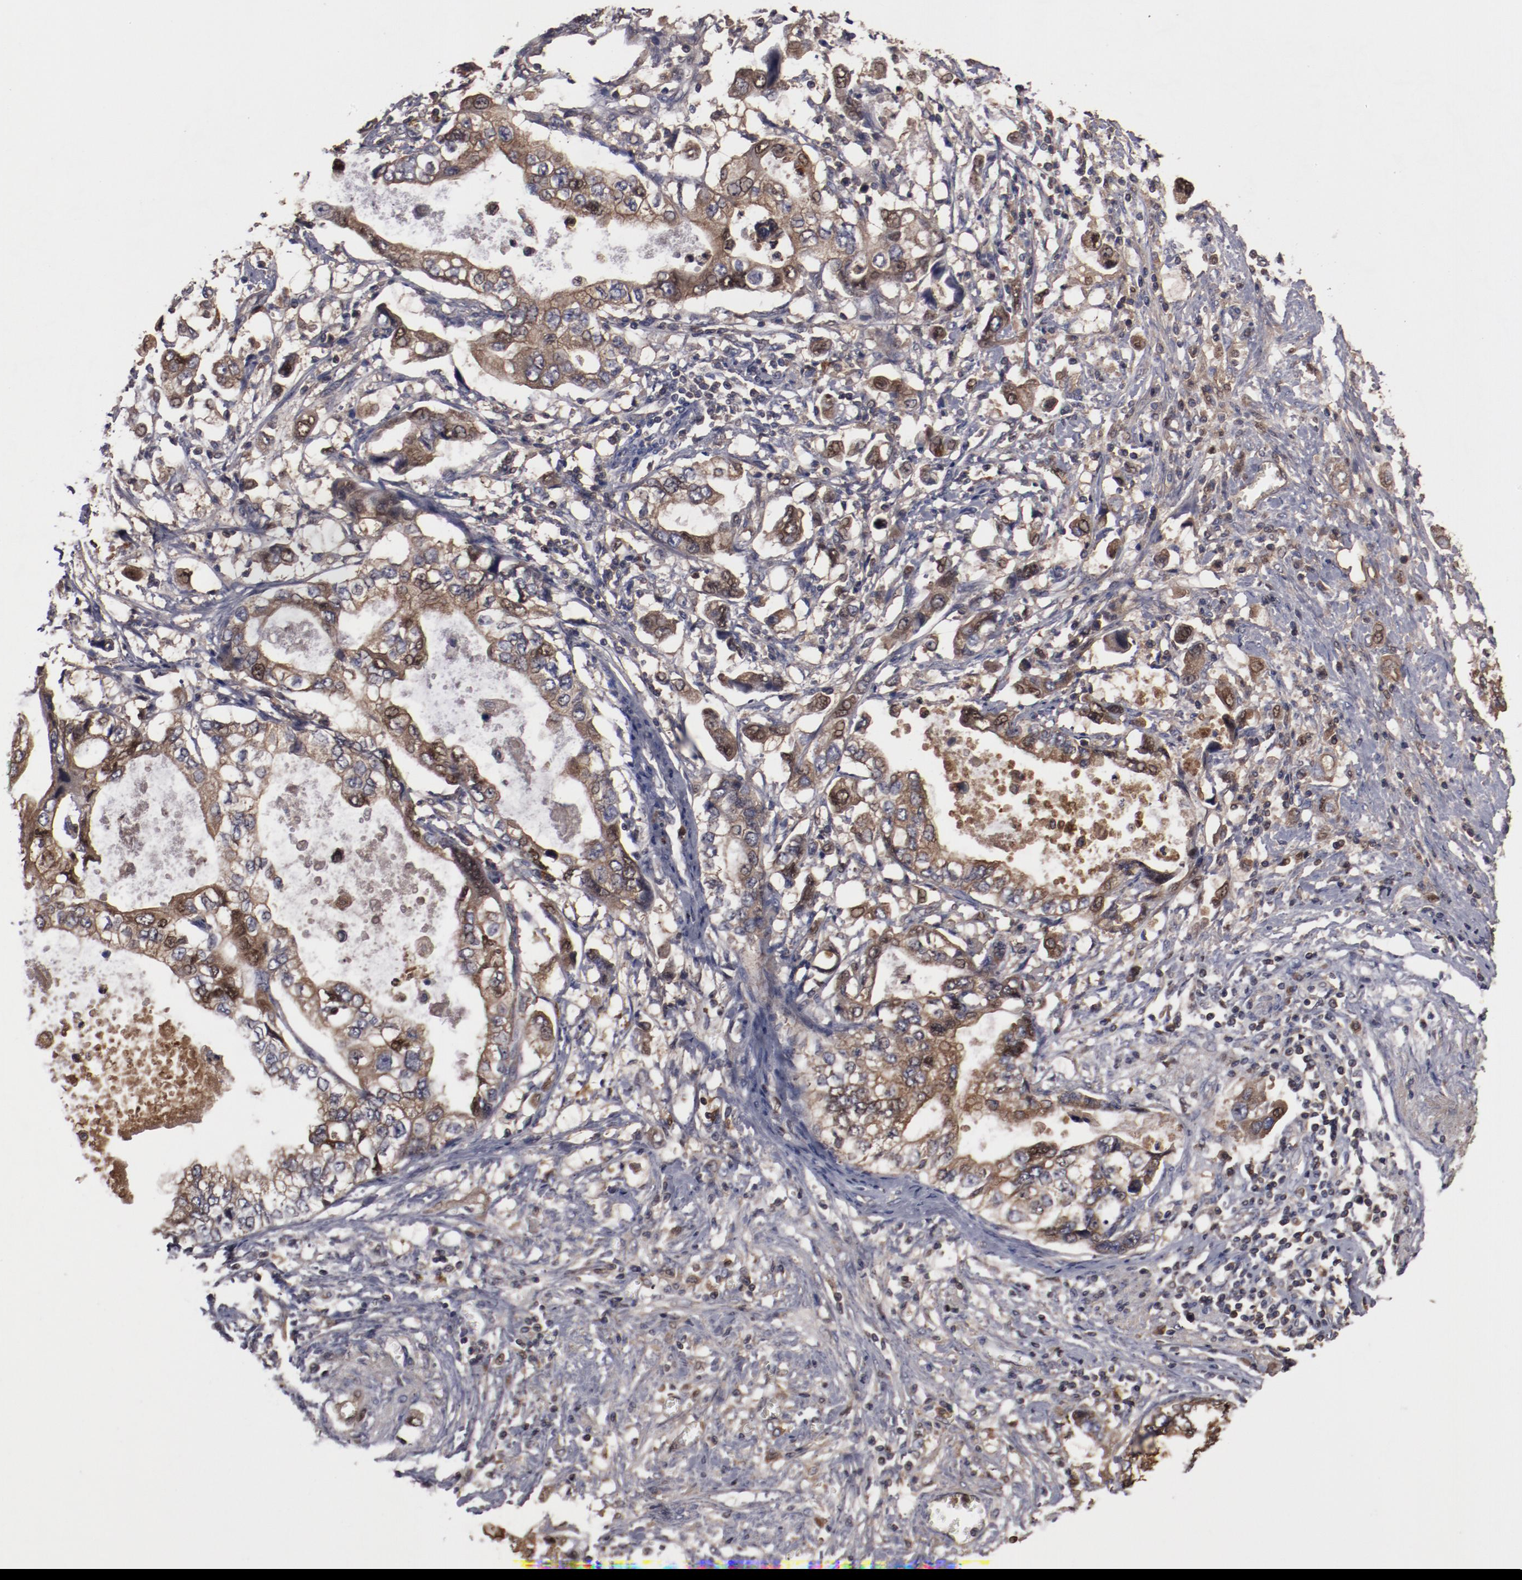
{"staining": {"intensity": "moderate", "quantity": ">75%", "location": "cytoplasmic/membranous"}, "tissue": "stomach cancer", "cell_type": "Tumor cells", "image_type": "cancer", "snomed": [{"axis": "morphology", "description": "Adenocarcinoma, NOS"}, {"axis": "topography", "description": "Pancreas"}, {"axis": "topography", "description": "Stomach, upper"}], "caption": "Tumor cells display moderate cytoplasmic/membranous staining in about >75% of cells in stomach cancer (adenocarcinoma).", "gene": "SERPINA7", "patient": {"sex": "male", "age": 77}}